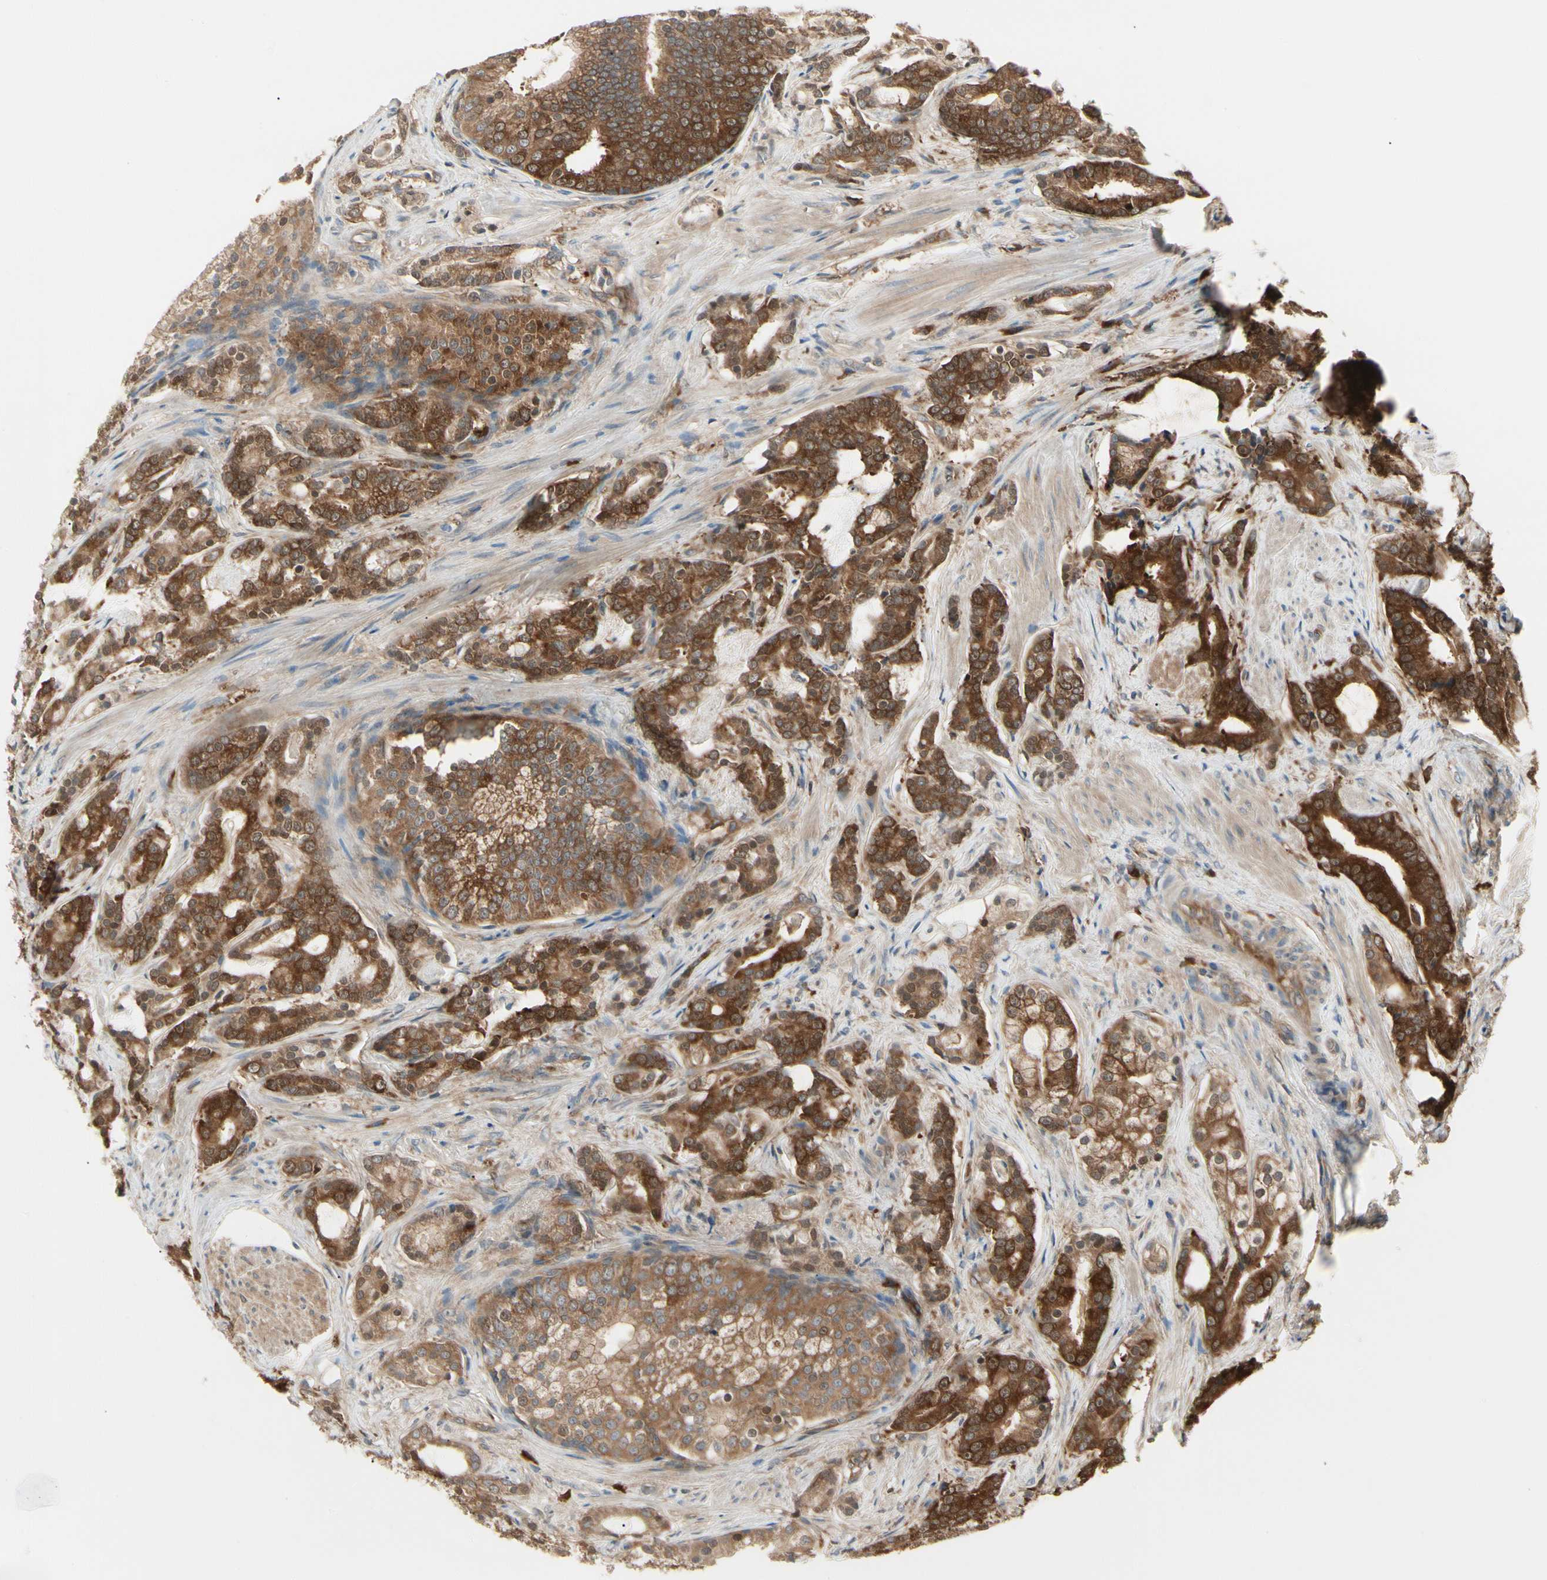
{"staining": {"intensity": "strong", "quantity": ">75%", "location": "cytoplasmic/membranous,nuclear"}, "tissue": "prostate cancer", "cell_type": "Tumor cells", "image_type": "cancer", "snomed": [{"axis": "morphology", "description": "Adenocarcinoma, Low grade"}, {"axis": "topography", "description": "Prostate"}], "caption": "A histopathology image showing strong cytoplasmic/membranous and nuclear staining in approximately >75% of tumor cells in low-grade adenocarcinoma (prostate), as visualized by brown immunohistochemical staining.", "gene": "NME1-NME2", "patient": {"sex": "male", "age": 58}}